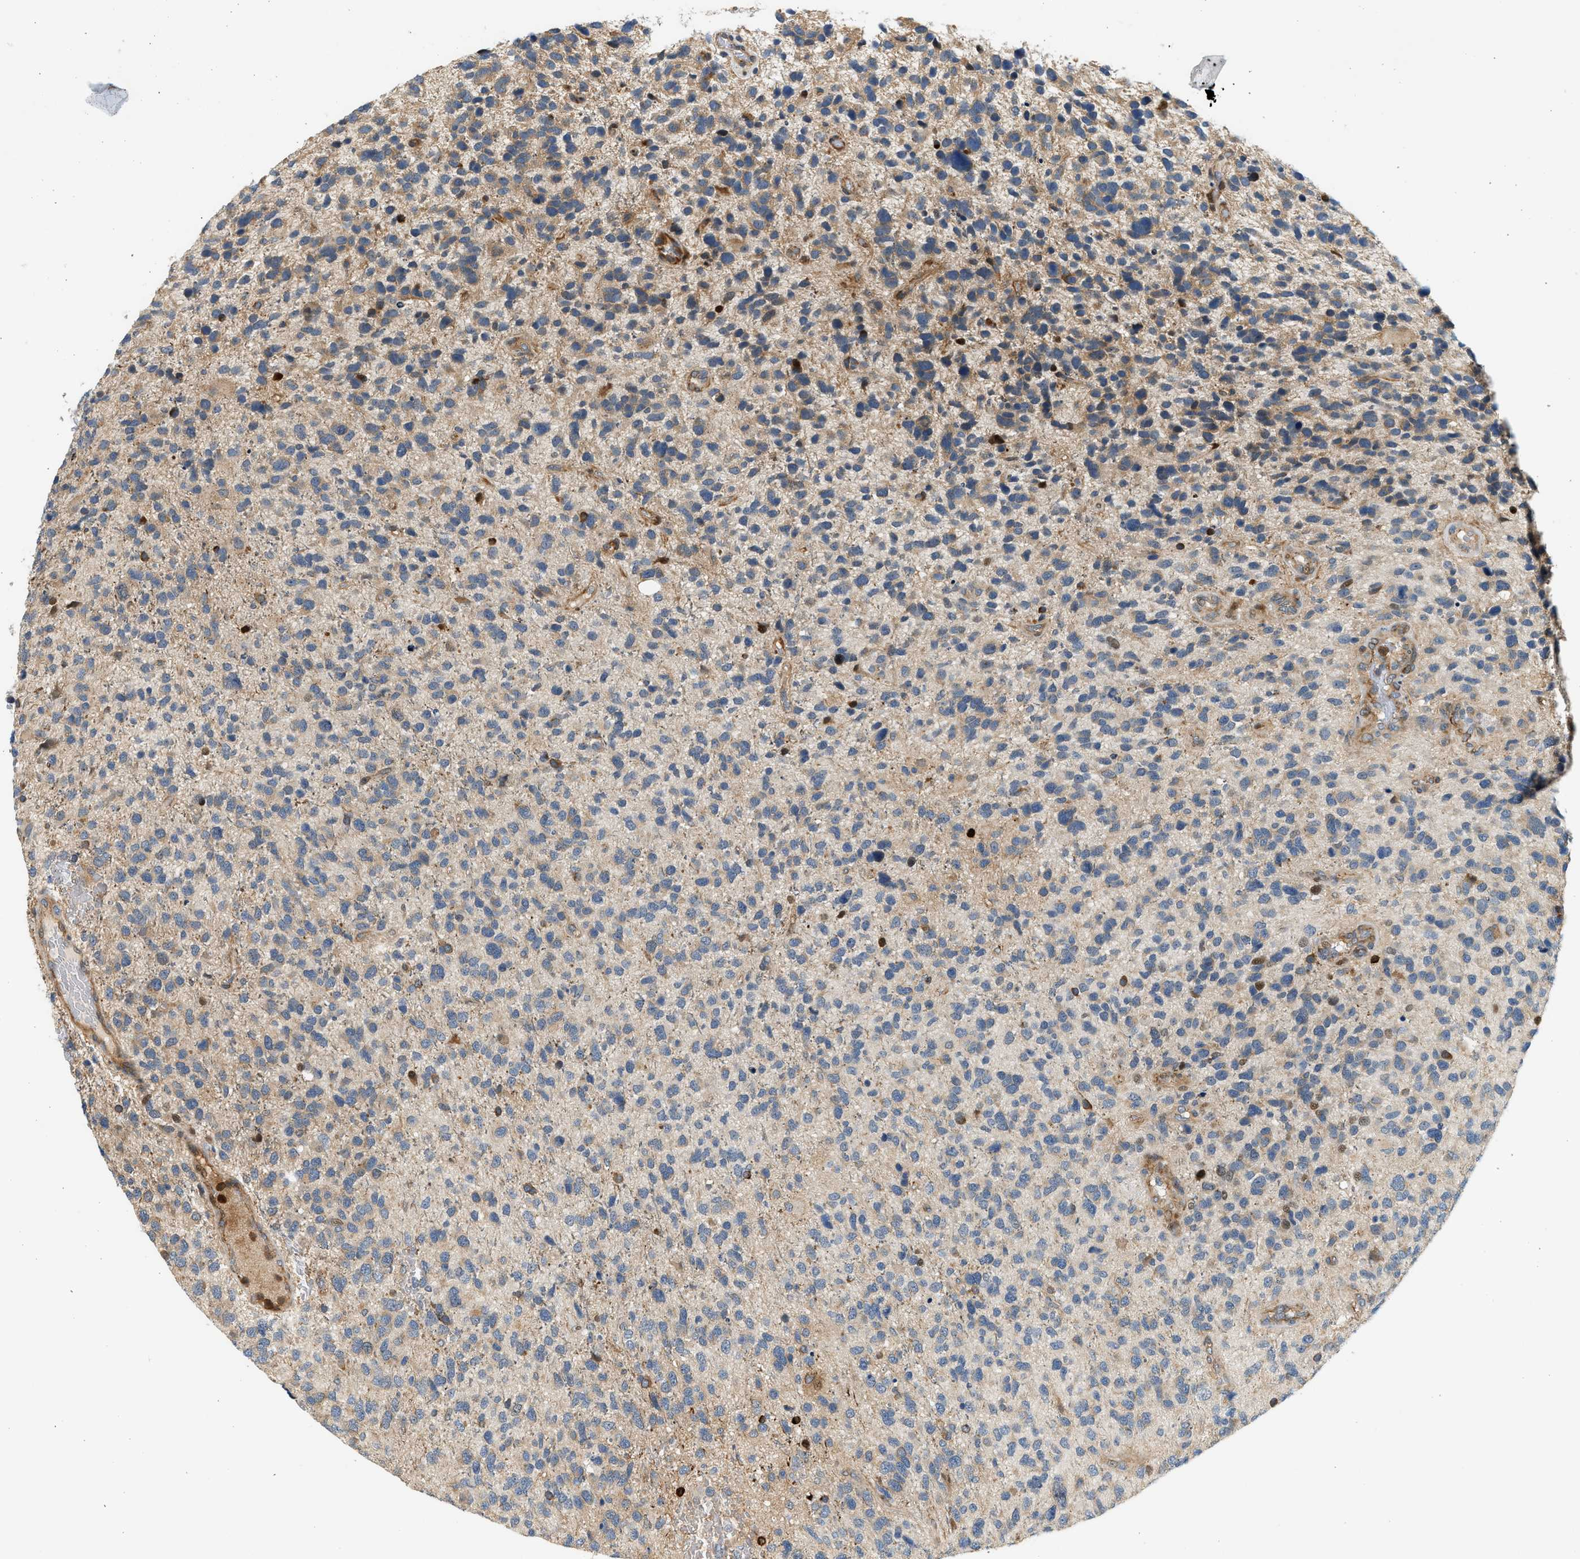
{"staining": {"intensity": "moderate", "quantity": "25%-75%", "location": "cytoplasmic/membranous"}, "tissue": "glioma", "cell_type": "Tumor cells", "image_type": "cancer", "snomed": [{"axis": "morphology", "description": "Glioma, malignant, High grade"}, {"axis": "topography", "description": "Brain"}], "caption": "Glioma stained for a protein exhibits moderate cytoplasmic/membranous positivity in tumor cells.", "gene": "NRSN2", "patient": {"sex": "female", "age": 58}}